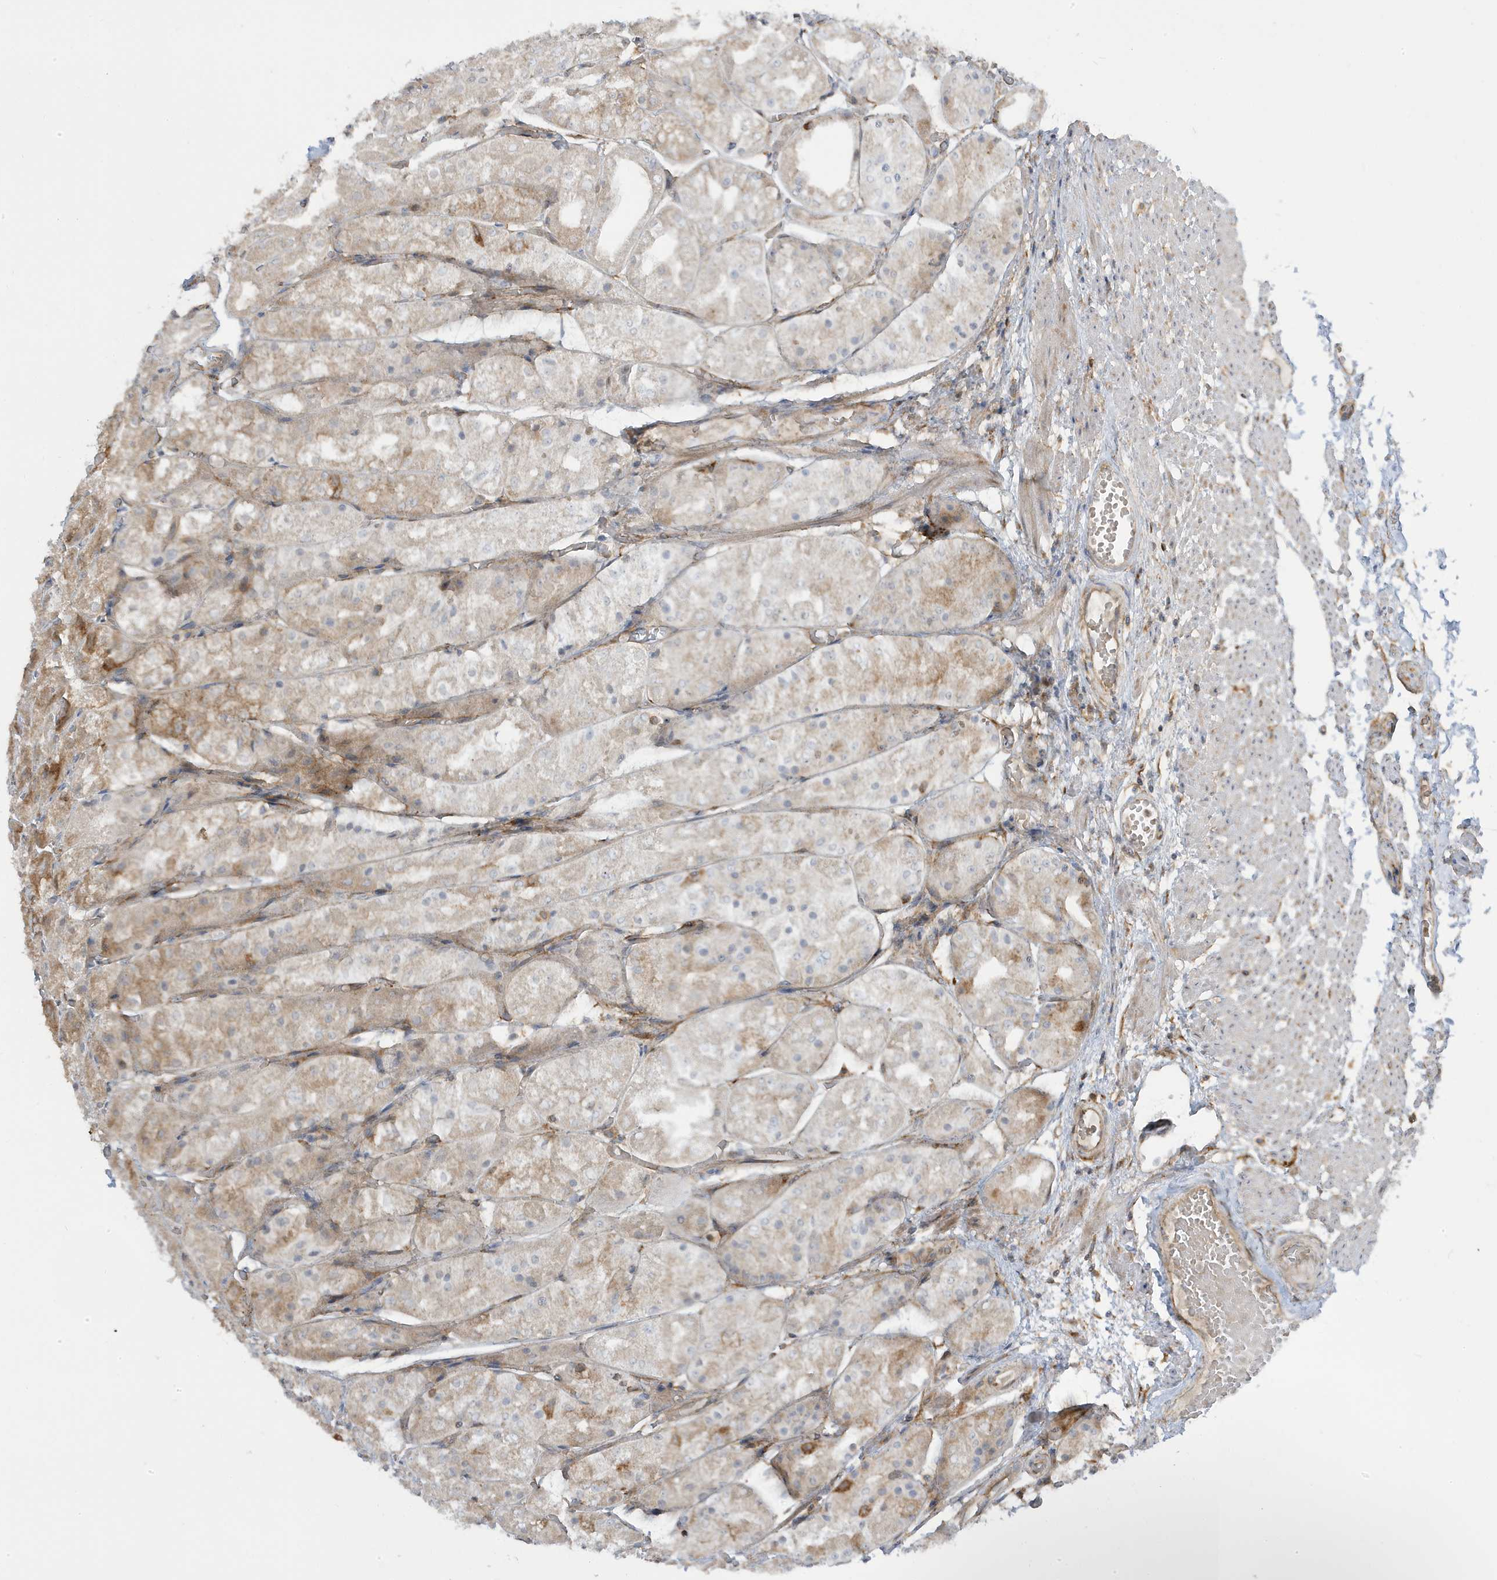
{"staining": {"intensity": "moderate", "quantity": "<25%", "location": "cytoplasmic/membranous"}, "tissue": "stomach", "cell_type": "Glandular cells", "image_type": "normal", "snomed": [{"axis": "morphology", "description": "Normal tissue, NOS"}, {"axis": "topography", "description": "Stomach, upper"}], "caption": "Stomach stained with DAB (3,3'-diaminobenzidine) immunohistochemistry (IHC) displays low levels of moderate cytoplasmic/membranous positivity in approximately <25% of glandular cells.", "gene": "STAM", "patient": {"sex": "male", "age": 72}}